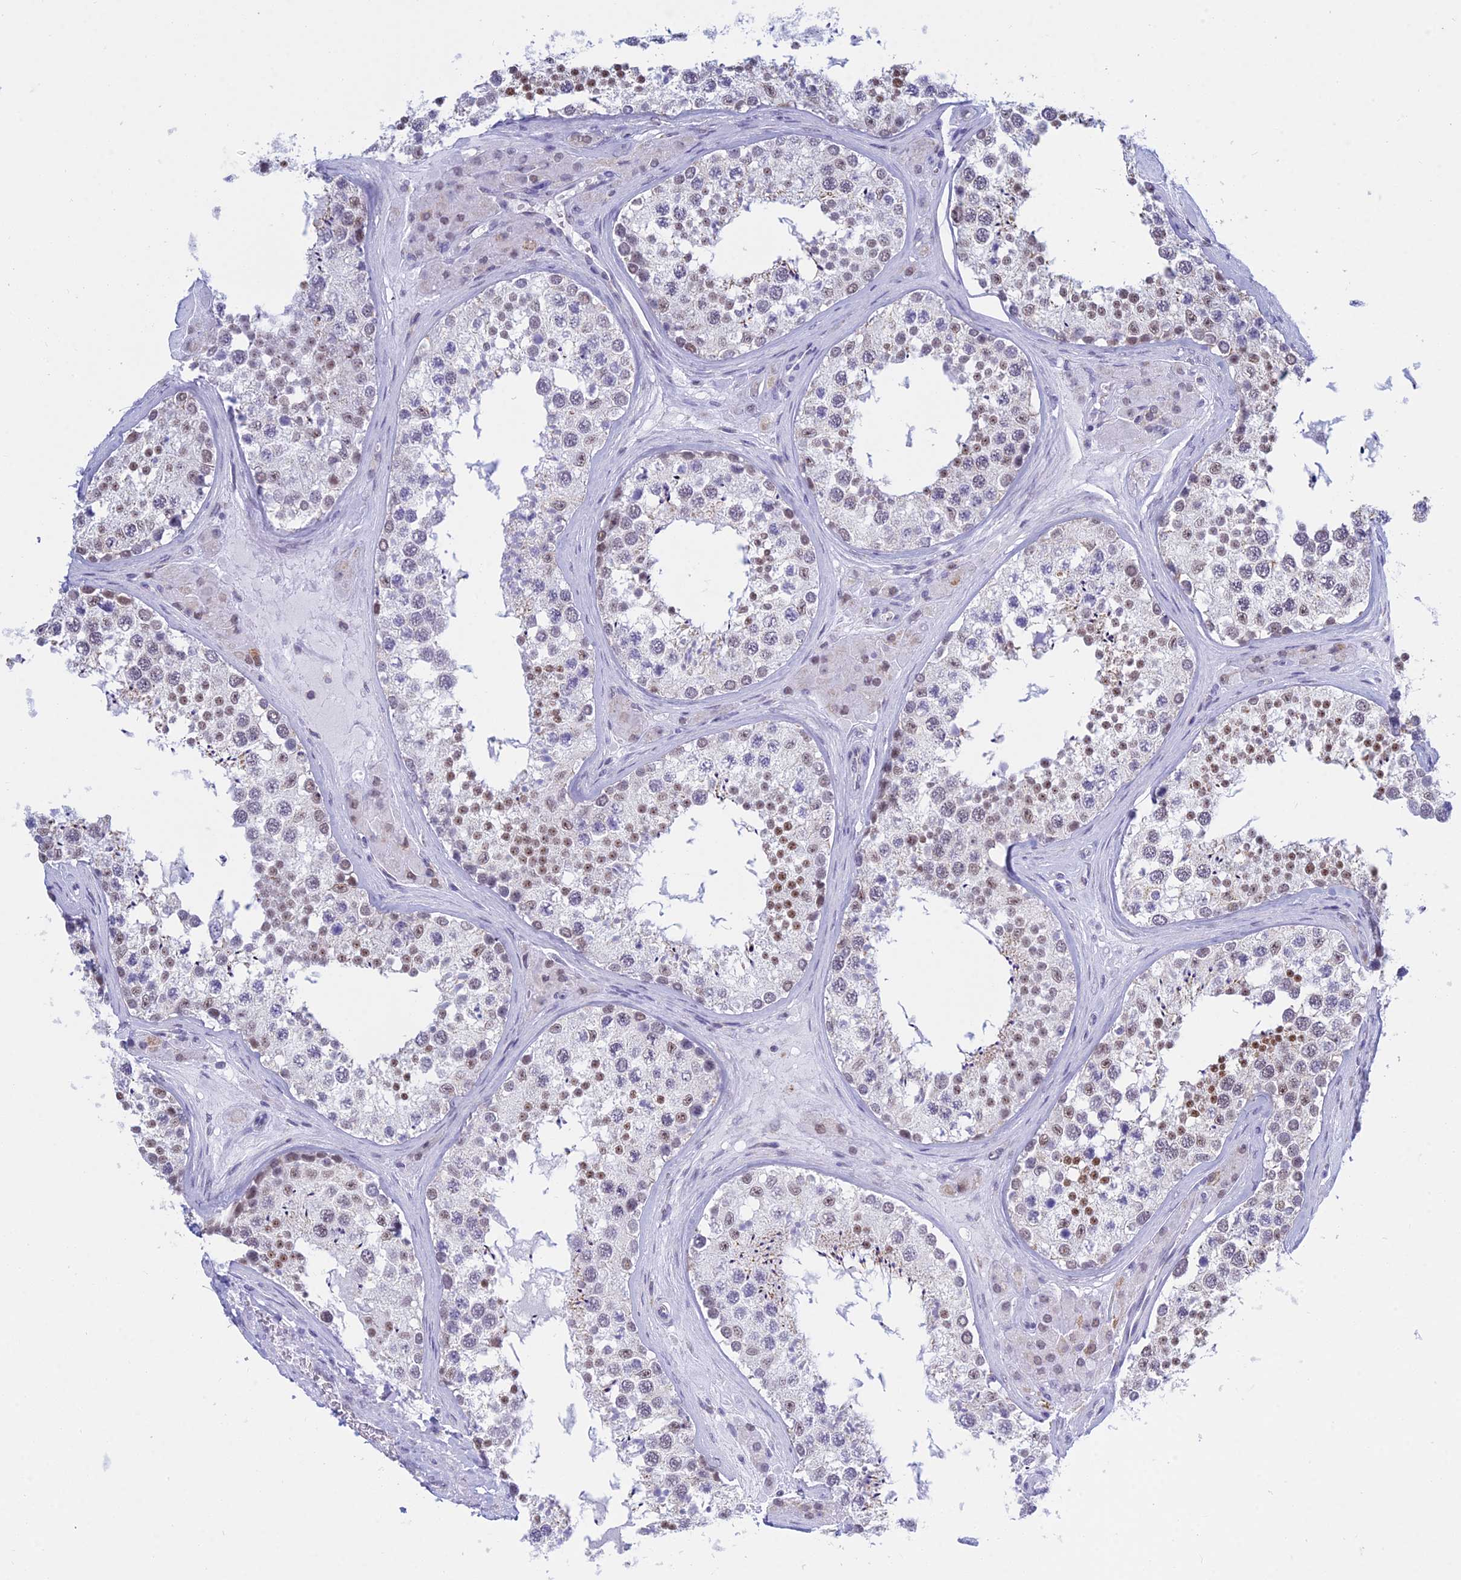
{"staining": {"intensity": "moderate", "quantity": "25%-75%", "location": "nuclear"}, "tissue": "testis", "cell_type": "Cells in seminiferous ducts", "image_type": "normal", "snomed": [{"axis": "morphology", "description": "Normal tissue, NOS"}, {"axis": "topography", "description": "Testis"}], "caption": "IHC (DAB) staining of benign human testis shows moderate nuclear protein positivity in approximately 25%-75% of cells in seminiferous ducts. (DAB = brown stain, brightfield microscopy at high magnification).", "gene": "KLF14", "patient": {"sex": "male", "age": 46}}